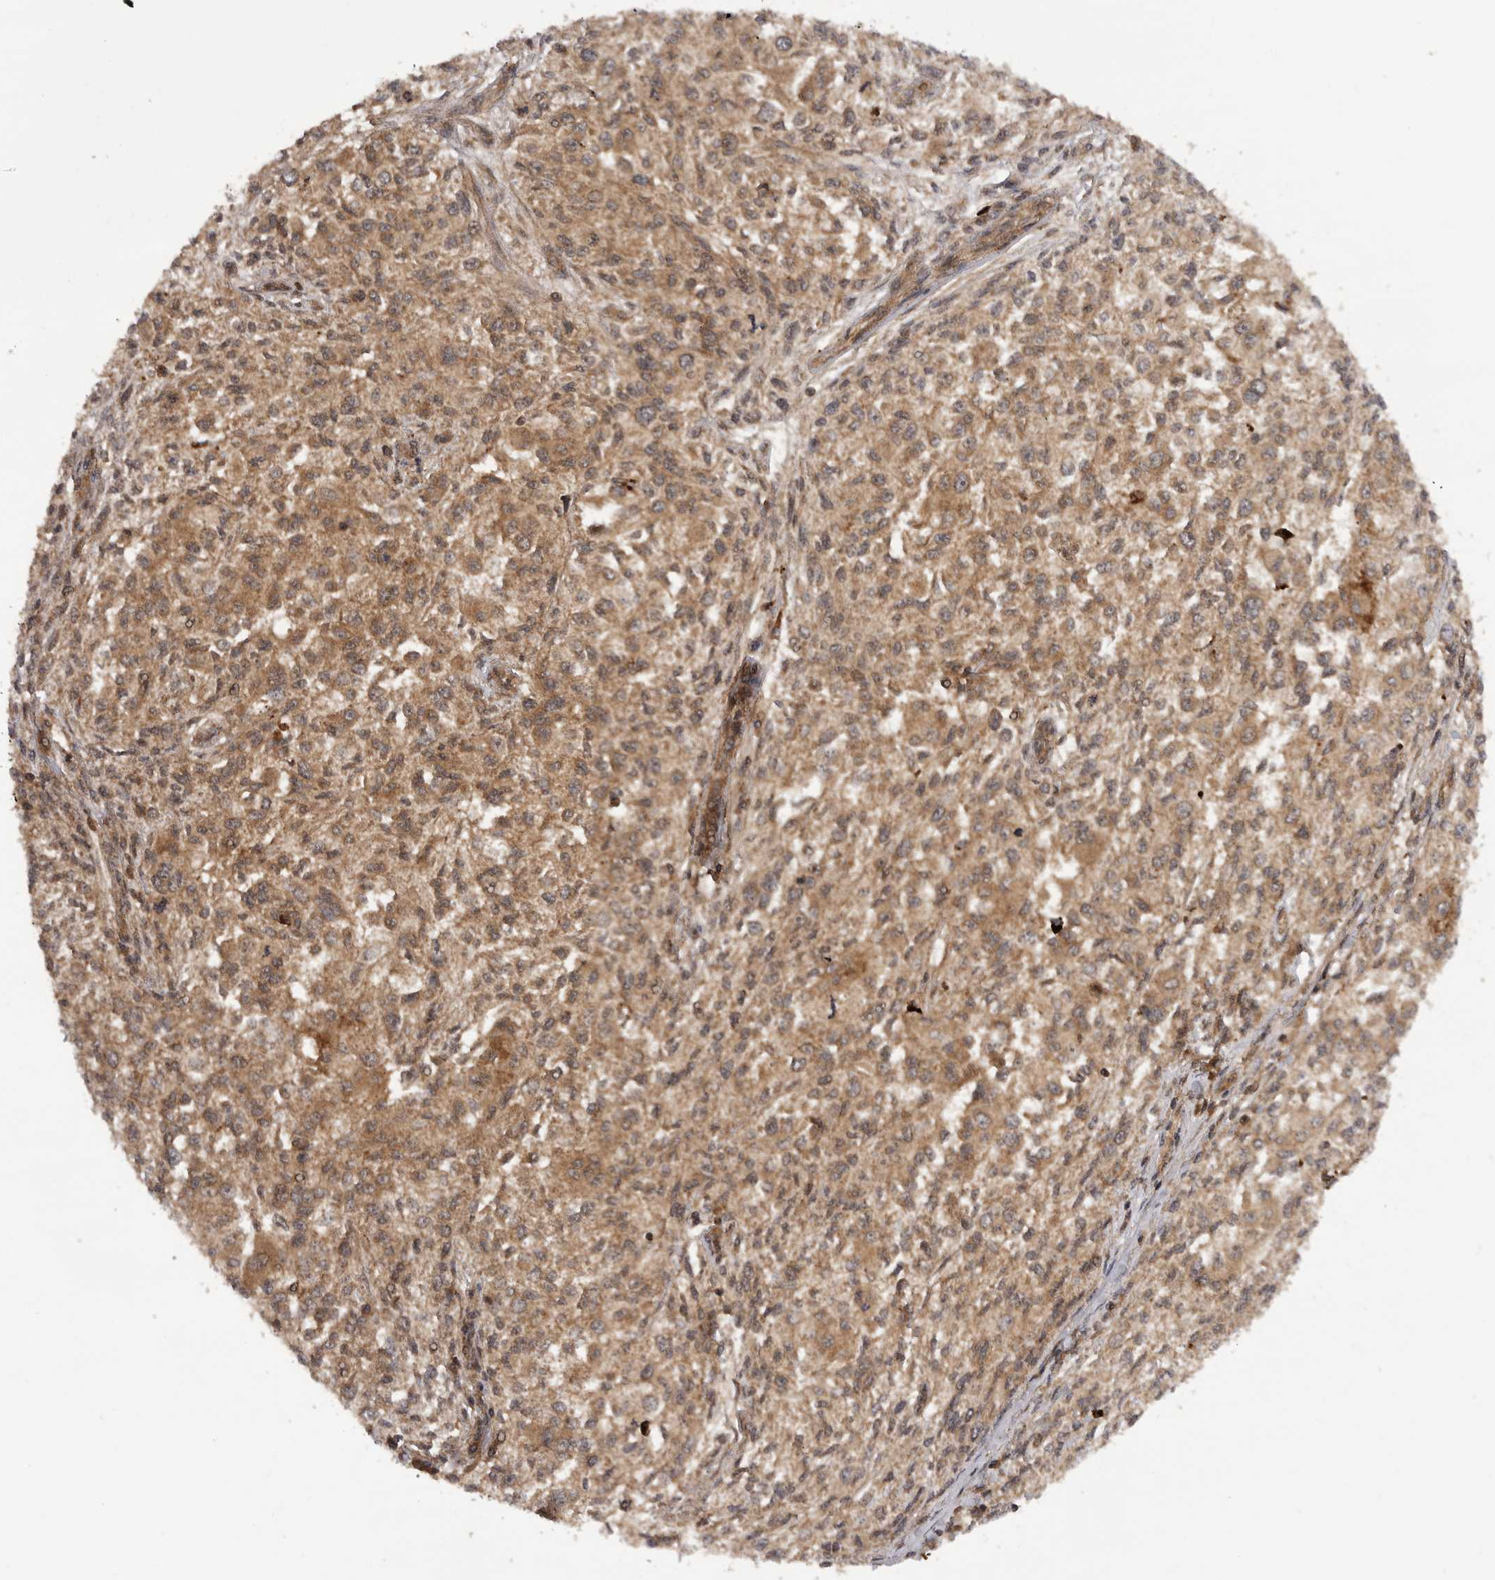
{"staining": {"intensity": "moderate", "quantity": ">75%", "location": "cytoplasmic/membranous"}, "tissue": "melanoma", "cell_type": "Tumor cells", "image_type": "cancer", "snomed": [{"axis": "morphology", "description": "Necrosis, NOS"}, {"axis": "morphology", "description": "Malignant melanoma, NOS"}, {"axis": "topography", "description": "Skin"}], "caption": "Moderate cytoplasmic/membranous expression is seen in approximately >75% of tumor cells in malignant melanoma.", "gene": "PRDX4", "patient": {"sex": "female", "age": 87}}